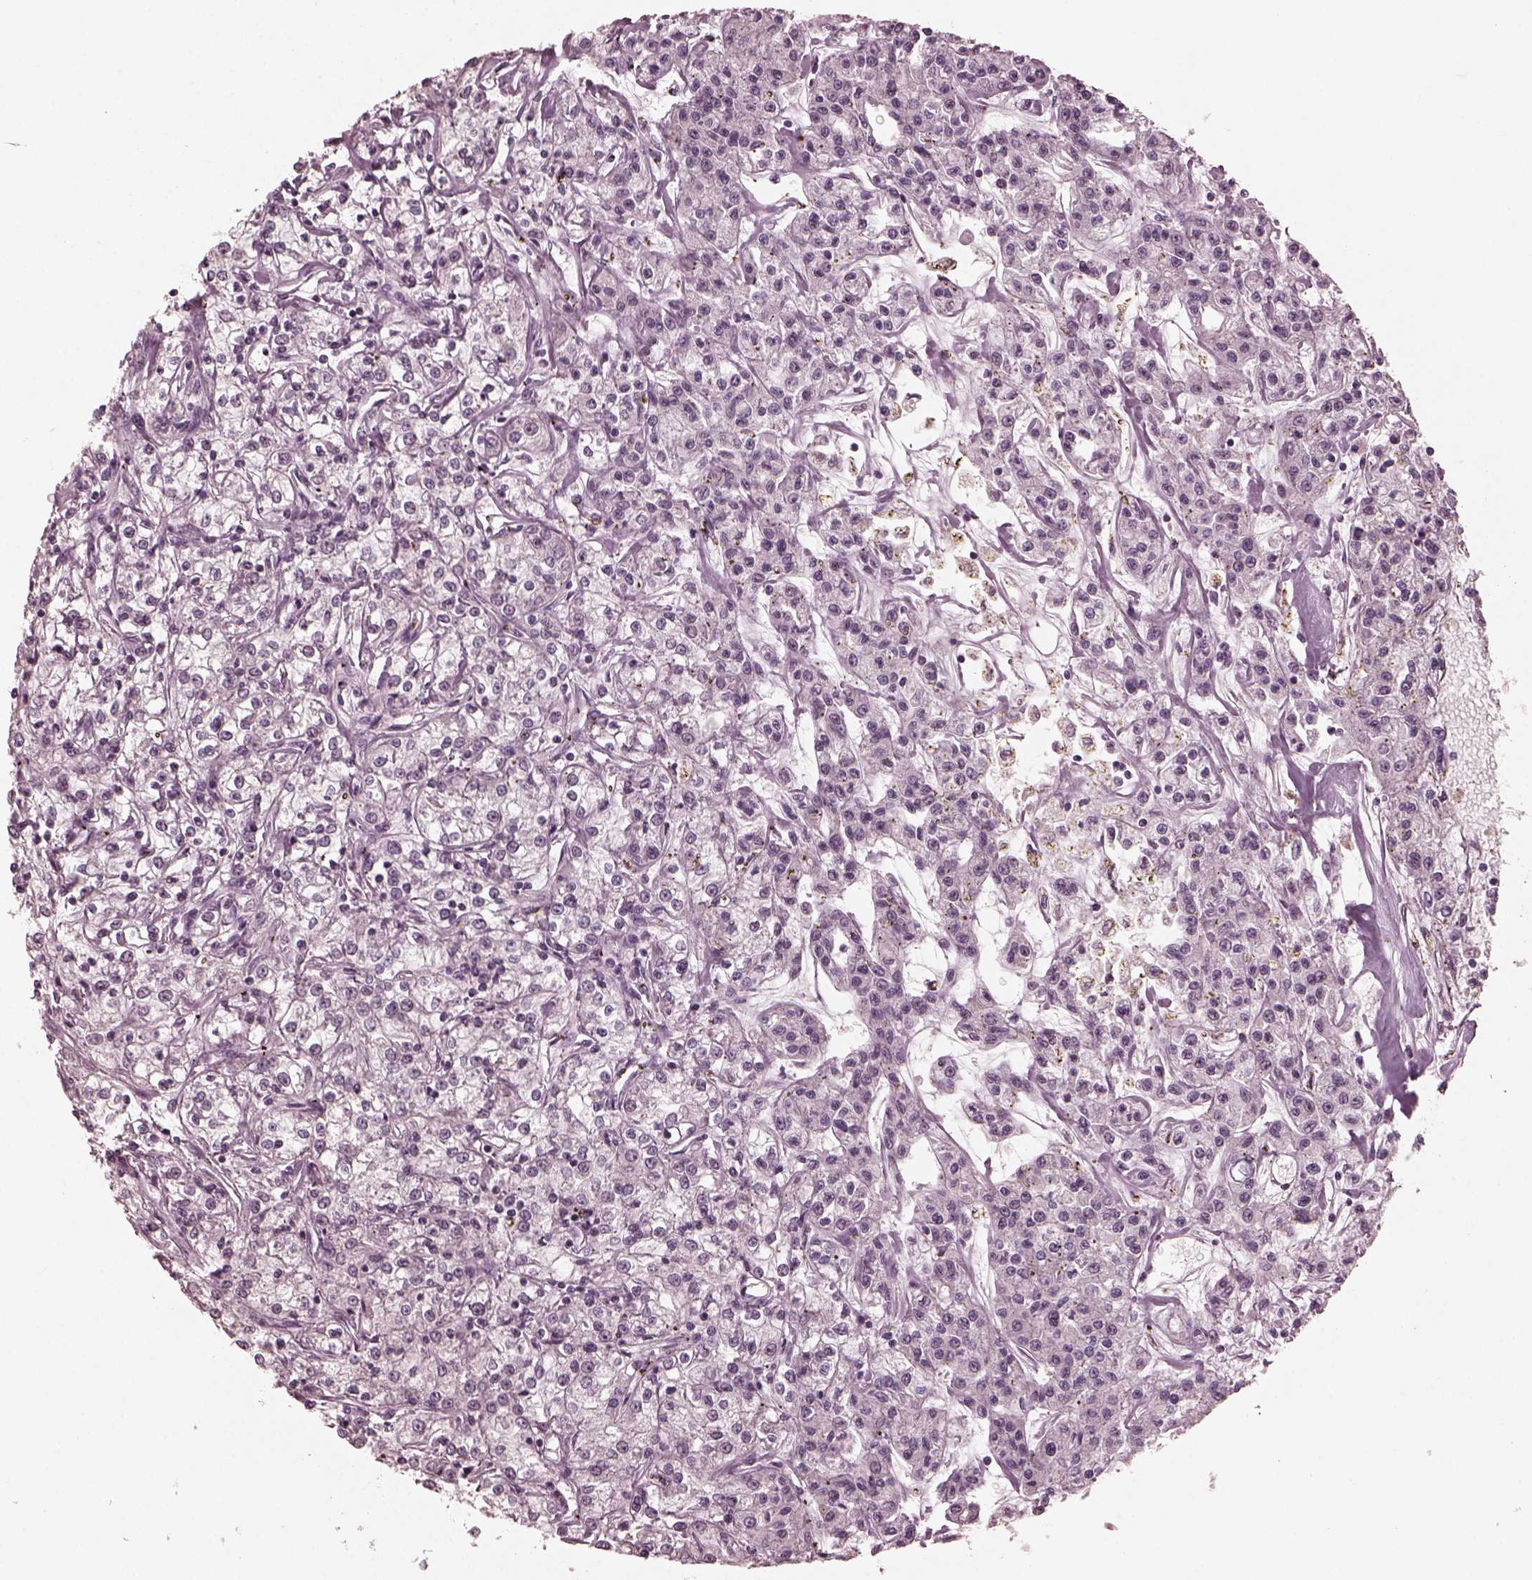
{"staining": {"intensity": "negative", "quantity": "none", "location": "none"}, "tissue": "renal cancer", "cell_type": "Tumor cells", "image_type": "cancer", "snomed": [{"axis": "morphology", "description": "Adenocarcinoma, NOS"}, {"axis": "topography", "description": "Kidney"}], "caption": "IHC of adenocarcinoma (renal) exhibits no staining in tumor cells.", "gene": "RGS7", "patient": {"sex": "female", "age": 59}}